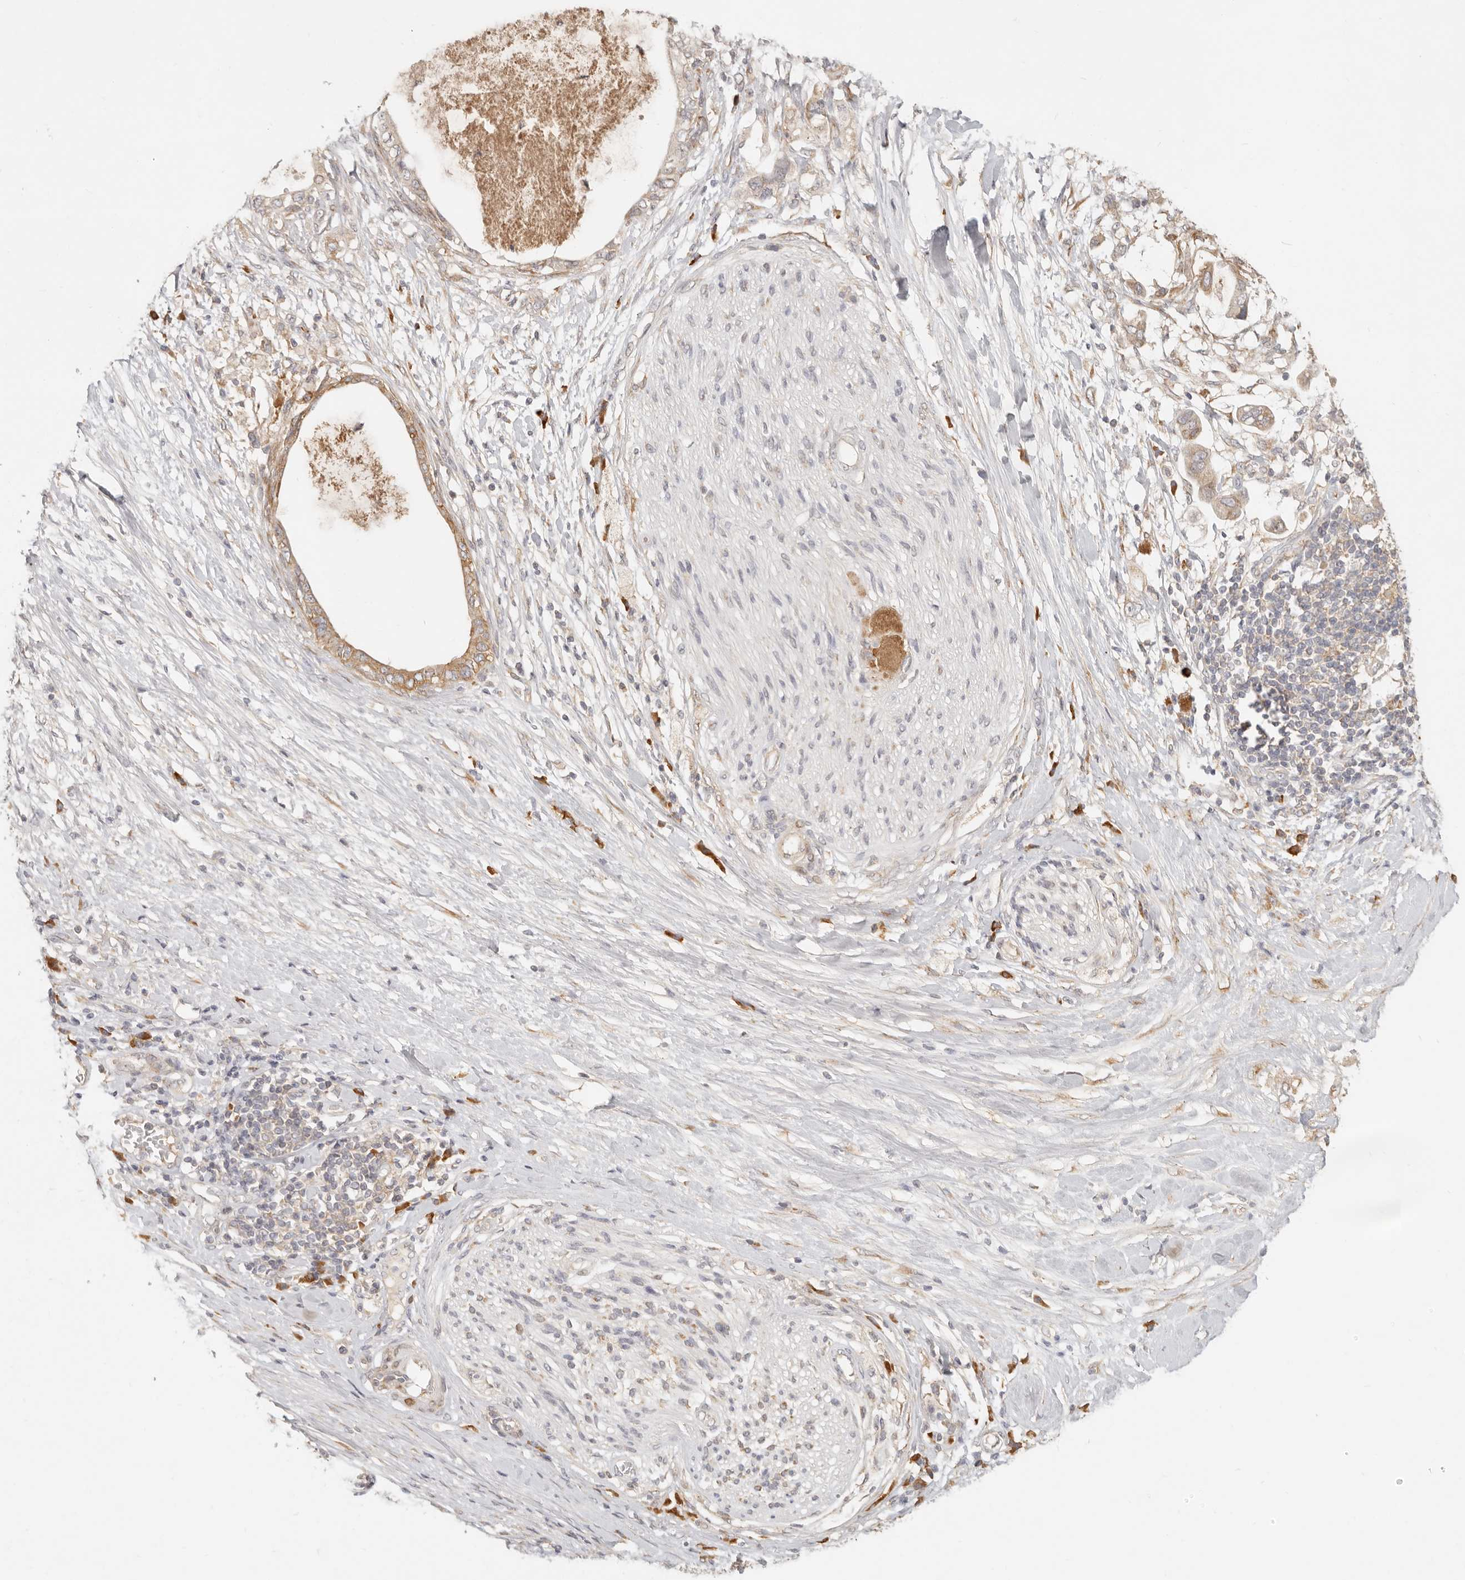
{"staining": {"intensity": "weak", "quantity": ">75%", "location": "cytoplasmic/membranous"}, "tissue": "pancreatic cancer", "cell_type": "Tumor cells", "image_type": "cancer", "snomed": [{"axis": "morphology", "description": "Adenocarcinoma, NOS"}, {"axis": "topography", "description": "Pancreas"}], "caption": "Human pancreatic adenocarcinoma stained with a protein marker exhibits weak staining in tumor cells.", "gene": "PABPC4", "patient": {"sex": "female", "age": 56}}